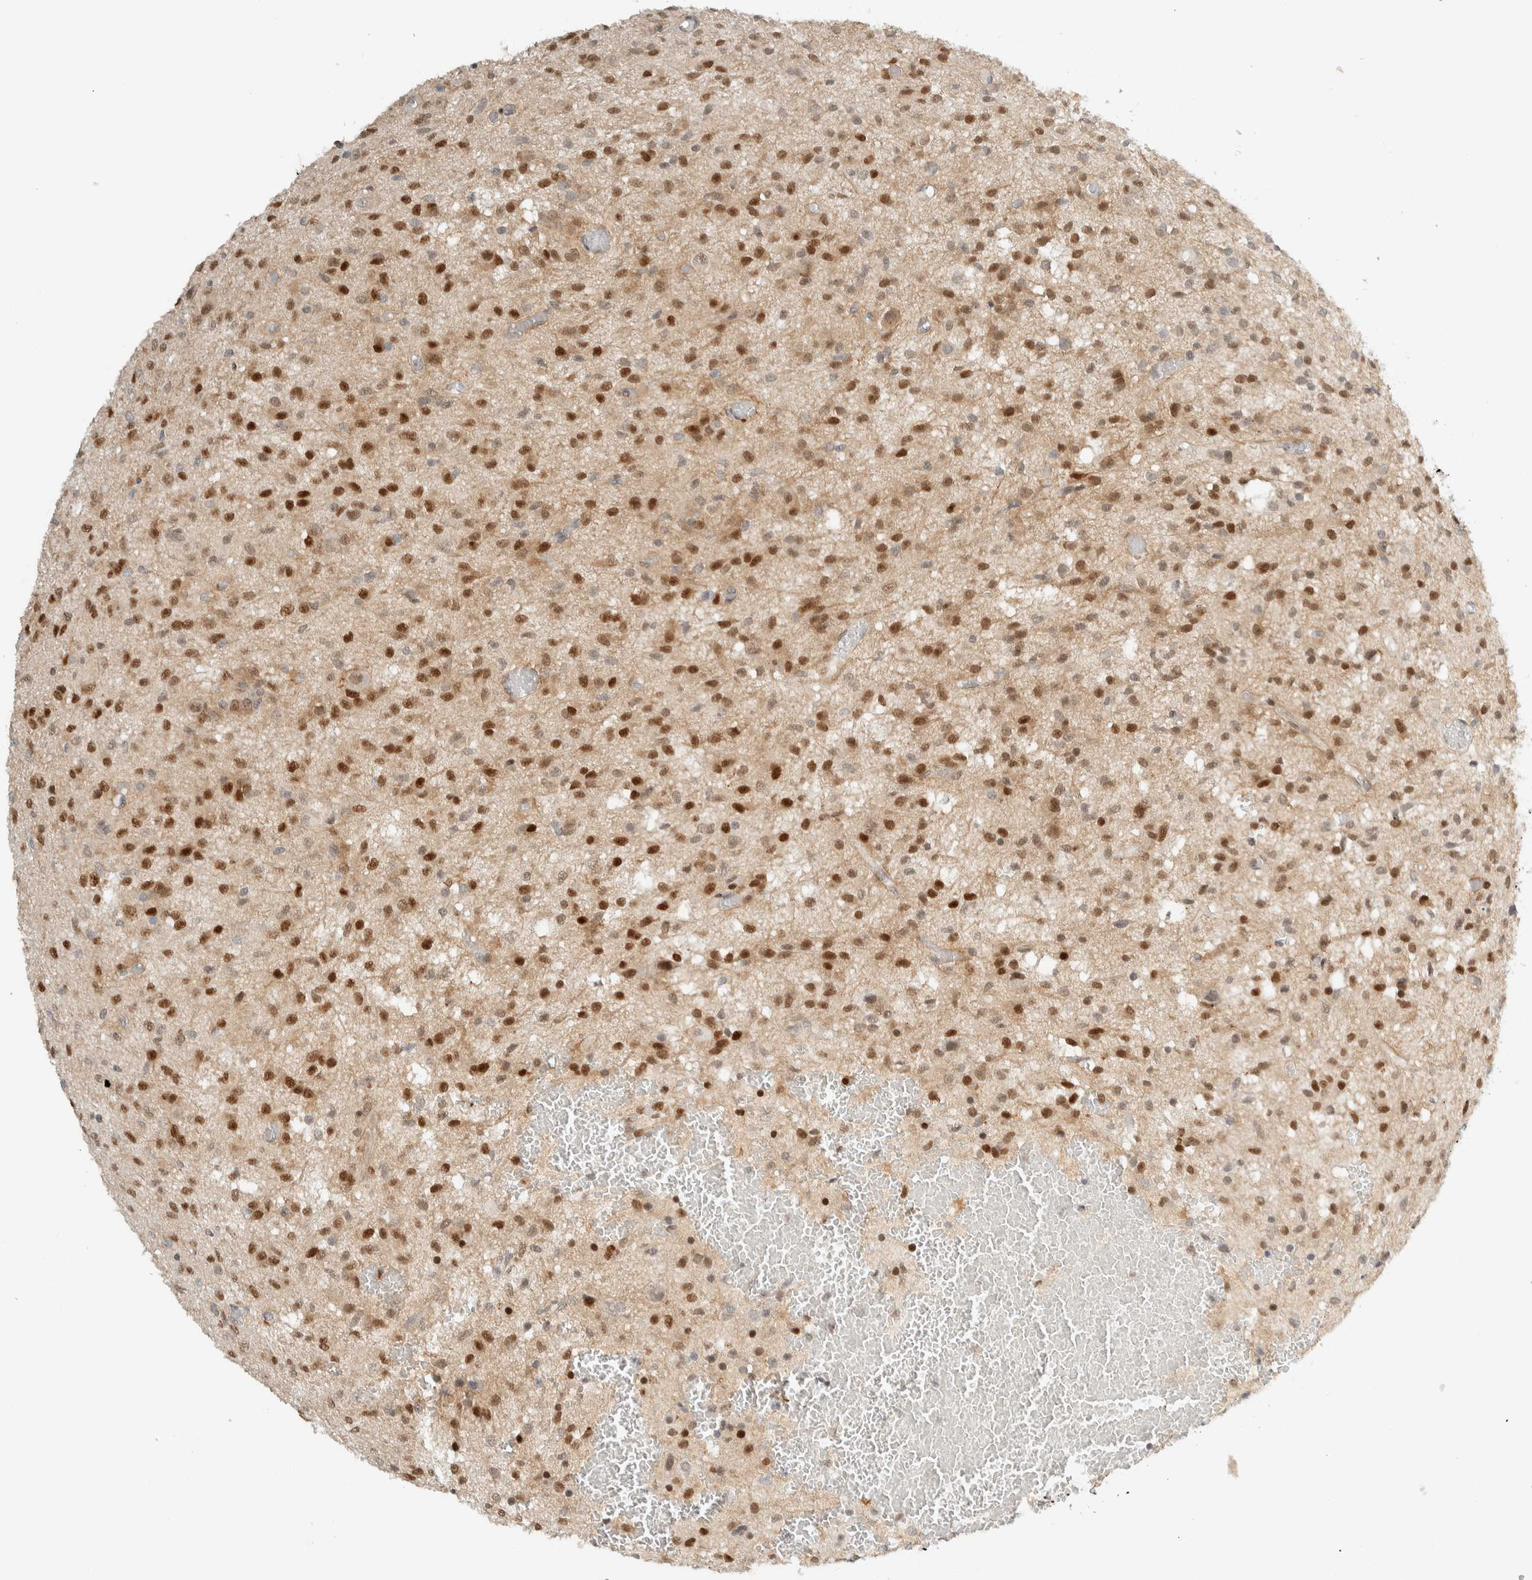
{"staining": {"intensity": "strong", "quantity": ">75%", "location": "nuclear"}, "tissue": "glioma", "cell_type": "Tumor cells", "image_type": "cancer", "snomed": [{"axis": "morphology", "description": "Glioma, malignant, High grade"}, {"axis": "topography", "description": "Brain"}], "caption": "Immunohistochemistry (IHC) (DAB (3,3'-diaminobenzidine)) staining of human glioma demonstrates strong nuclear protein staining in about >75% of tumor cells. The staining was performed using DAB, with brown indicating positive protein expression. Nuclei are stained blue with hematoxylin.", "gene": "TFE3", "patient": {"sex": "female", "age": 59}}